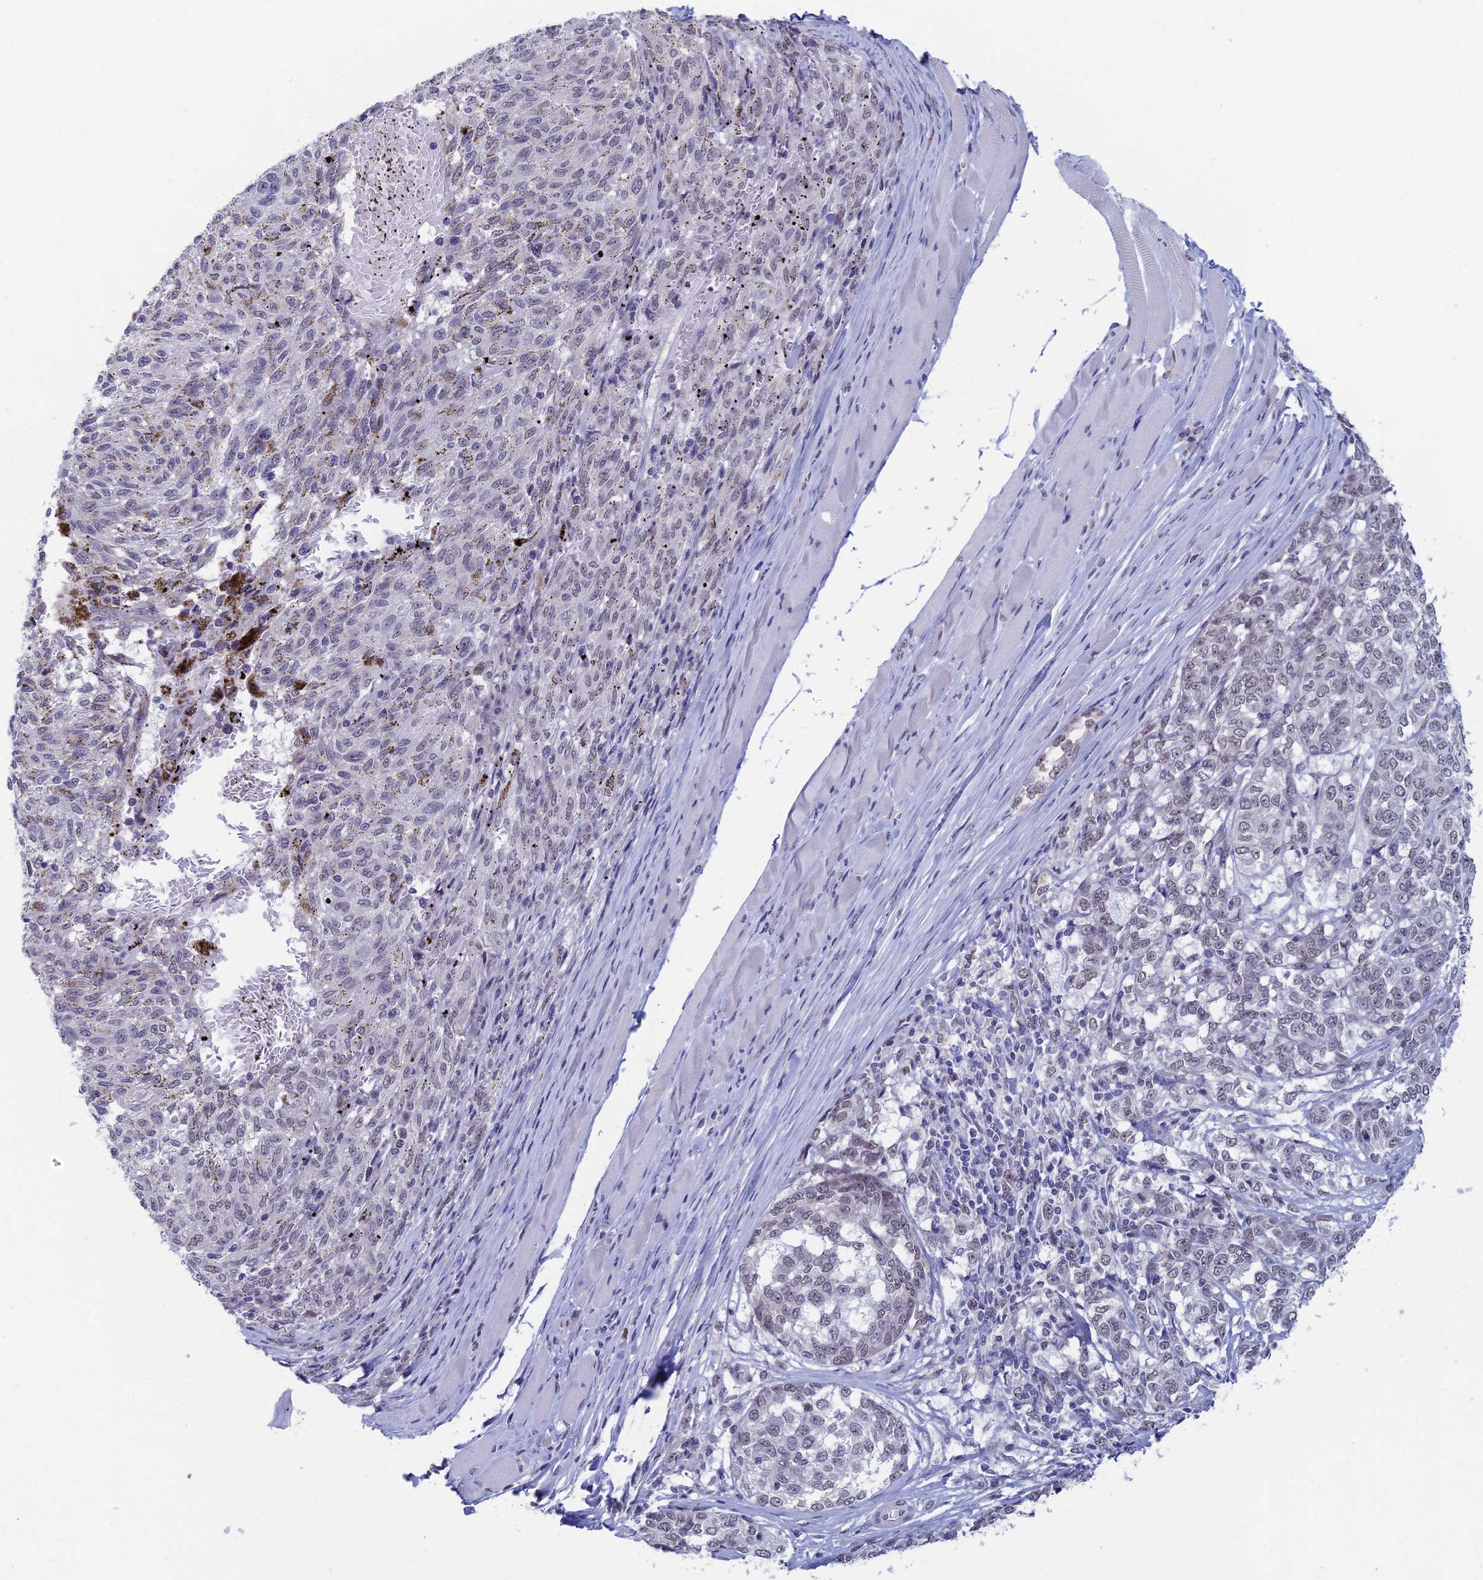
{"staining": {"intensity": "weak", "quantity": "<25%", "location": "nuclear"}, "tissue": "melanoma", "cell_type": "Tumor cells", "image_type": "cancer", "snomed": [{"axis": "morphology", "description": "Malignant melanoma, NOS"}, {"axis": "topography", "description": "Skin"}], "caption": "This is an IHC photomicrograph of malignant melanoma. There is no expression in tumor cells.", "gene": "NABP2", "patient": {"sex": "female", "age": 72}}